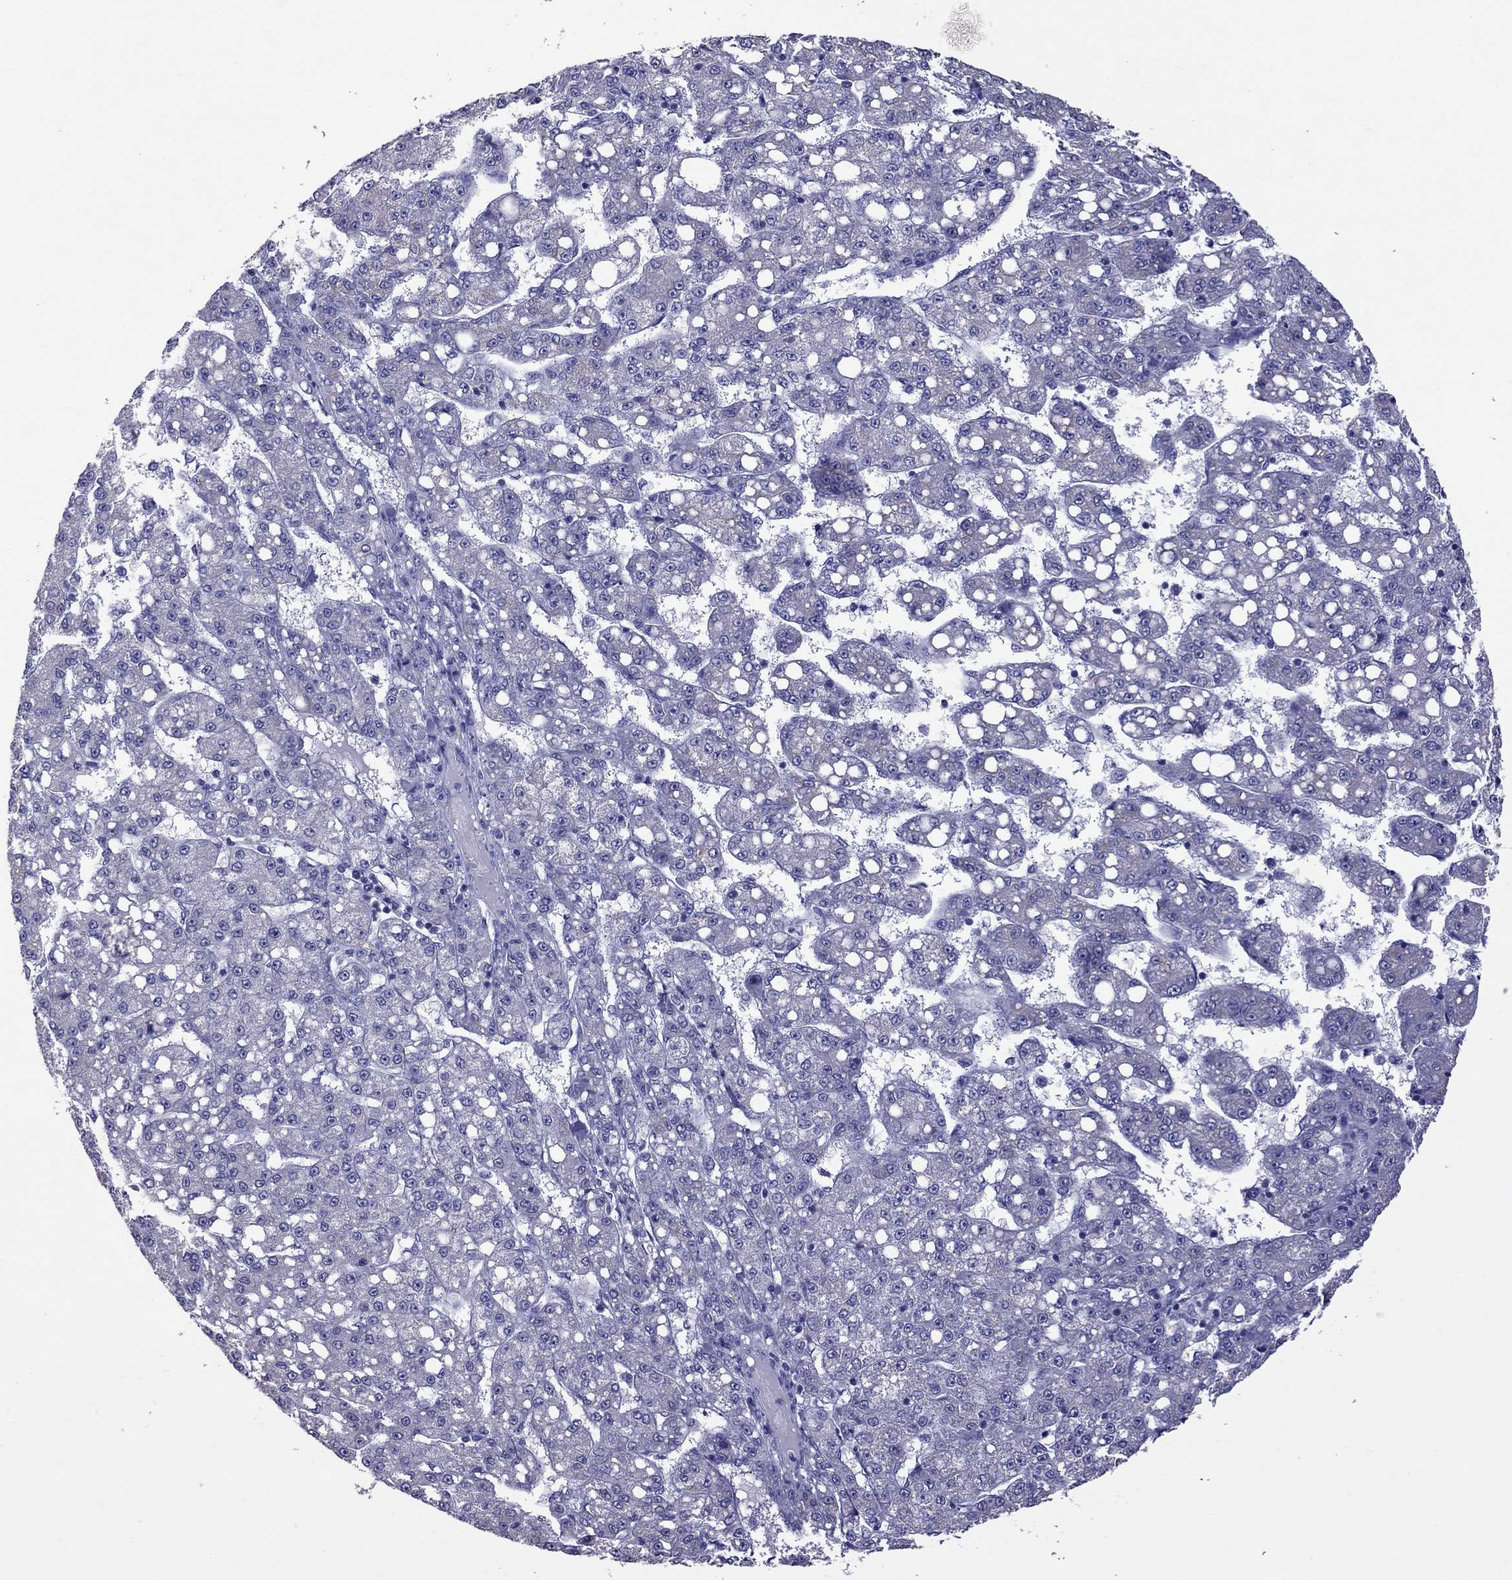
{"staining": {"intensity": "negative", "quantity": "none", "location": "none"}, "tissue": "liver cancer", "cell_type": "Tumor cells", "image_type": "cancer", "snomed": [{"axis": "morphology", "description": "Carcinoma, Hepatocellular, NOS"}, {"axis": "topography", "description": "Liver"}], "caption": "The photomicrograph reveals no staining of tumor cells in liver cancer (hepatocellular carcinoma). Nuclei are stained in blue.", "gene": "TTLL13", "patient": {"sex": "female", "age": 65}}